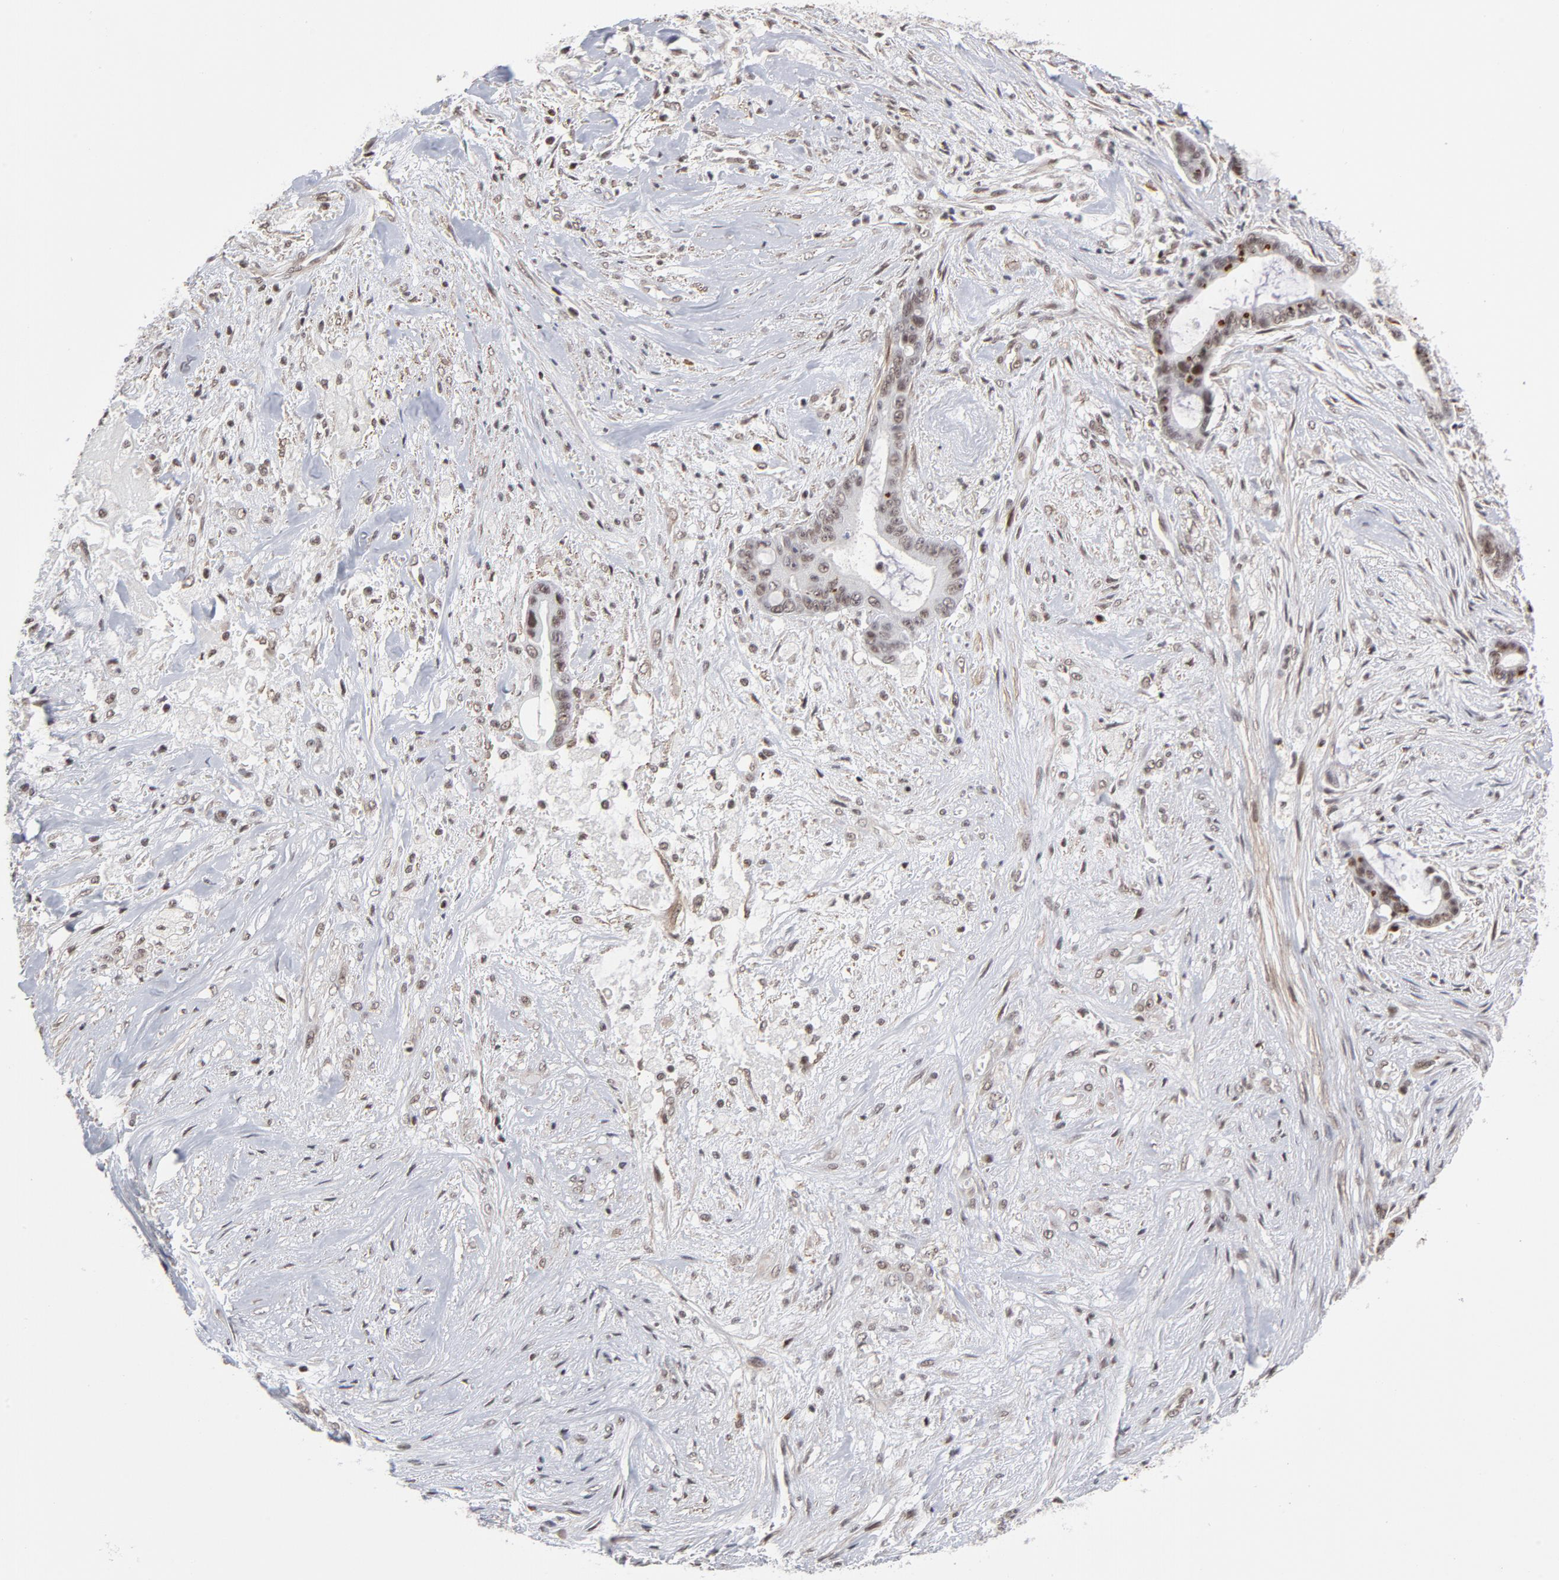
{"staining": {"intensity": "strong", "quantity": ">75%", "location": "nuclear"}, "tissue": "liver cancer", "cell_type": "Tumor cells", "image_type": "cancer", "snomed": [{"axis": "morphology", "description": "Cholangiocarcinoma"}, {"axis": "topography", "description": "Liver"}], "caption": "Immunohistochemical staining of human cholangiocarcinoma (liver) shows high levels of strong nuclear positivity in approximately >75% of tumor cells. (Brightfield microscopy of DAB IHC at high magnification).", "gene": "CTCF", "patient": {"sex": "female", "age": 55}}